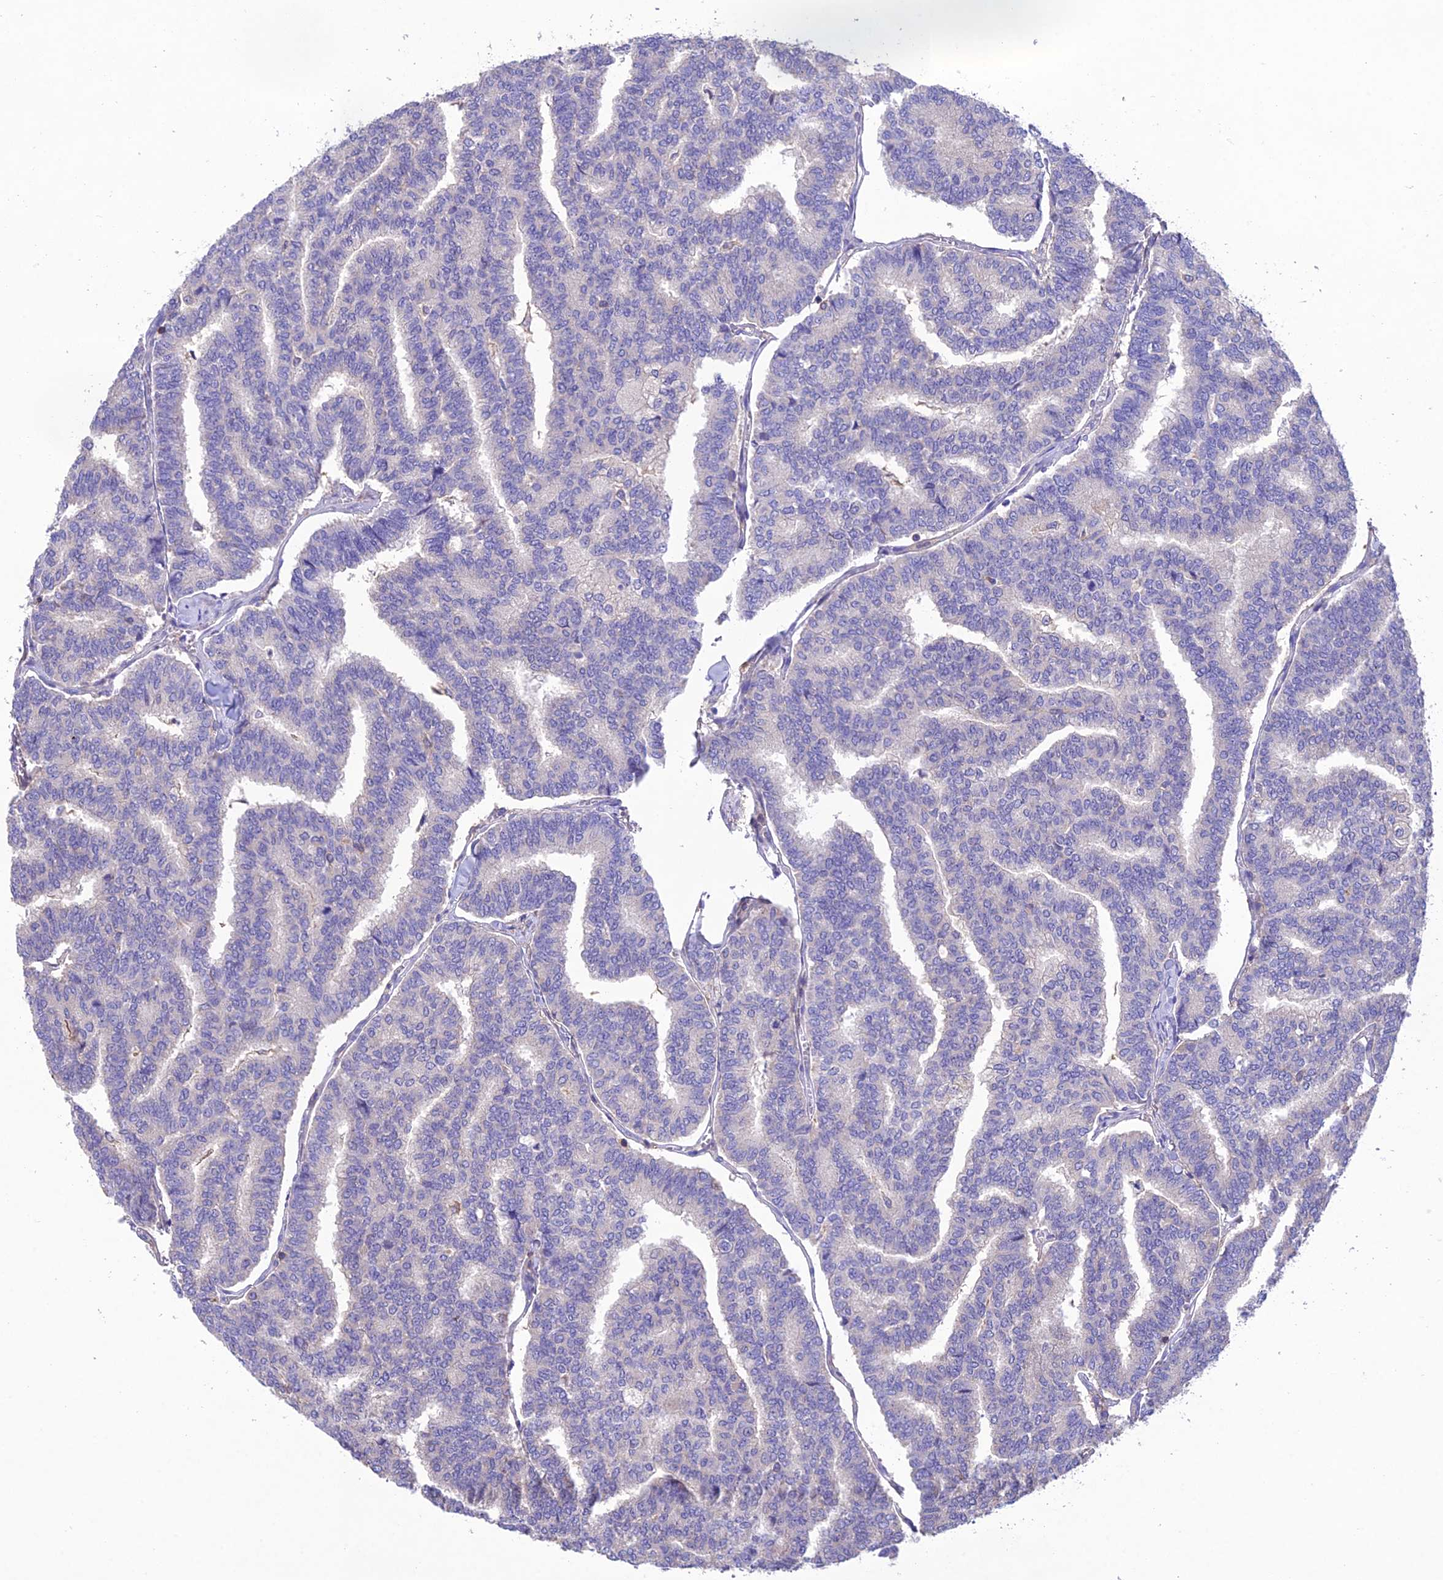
{"staining": {"intensity": "negative", "quantity": "none", "location": "none"}, "tissue": "thyroid cancer", "cell_type": "Tumor cells", "image_type": "cancer", "snomed": [{"axis": "morphology", "description": "Papillary adenocarcinoma, NOS"}, {"axis": "topography", "description": "Thyroid gland"}], "caption": "There is no significant positivity in tumor cells of thyroid cancer (papillary adenocarcinoma). (Immunohistochemistry (ihc), brightfield microscopy, high magnification).", "gene": "SNX24", "patient": {"sex": "female", "age": 35}}